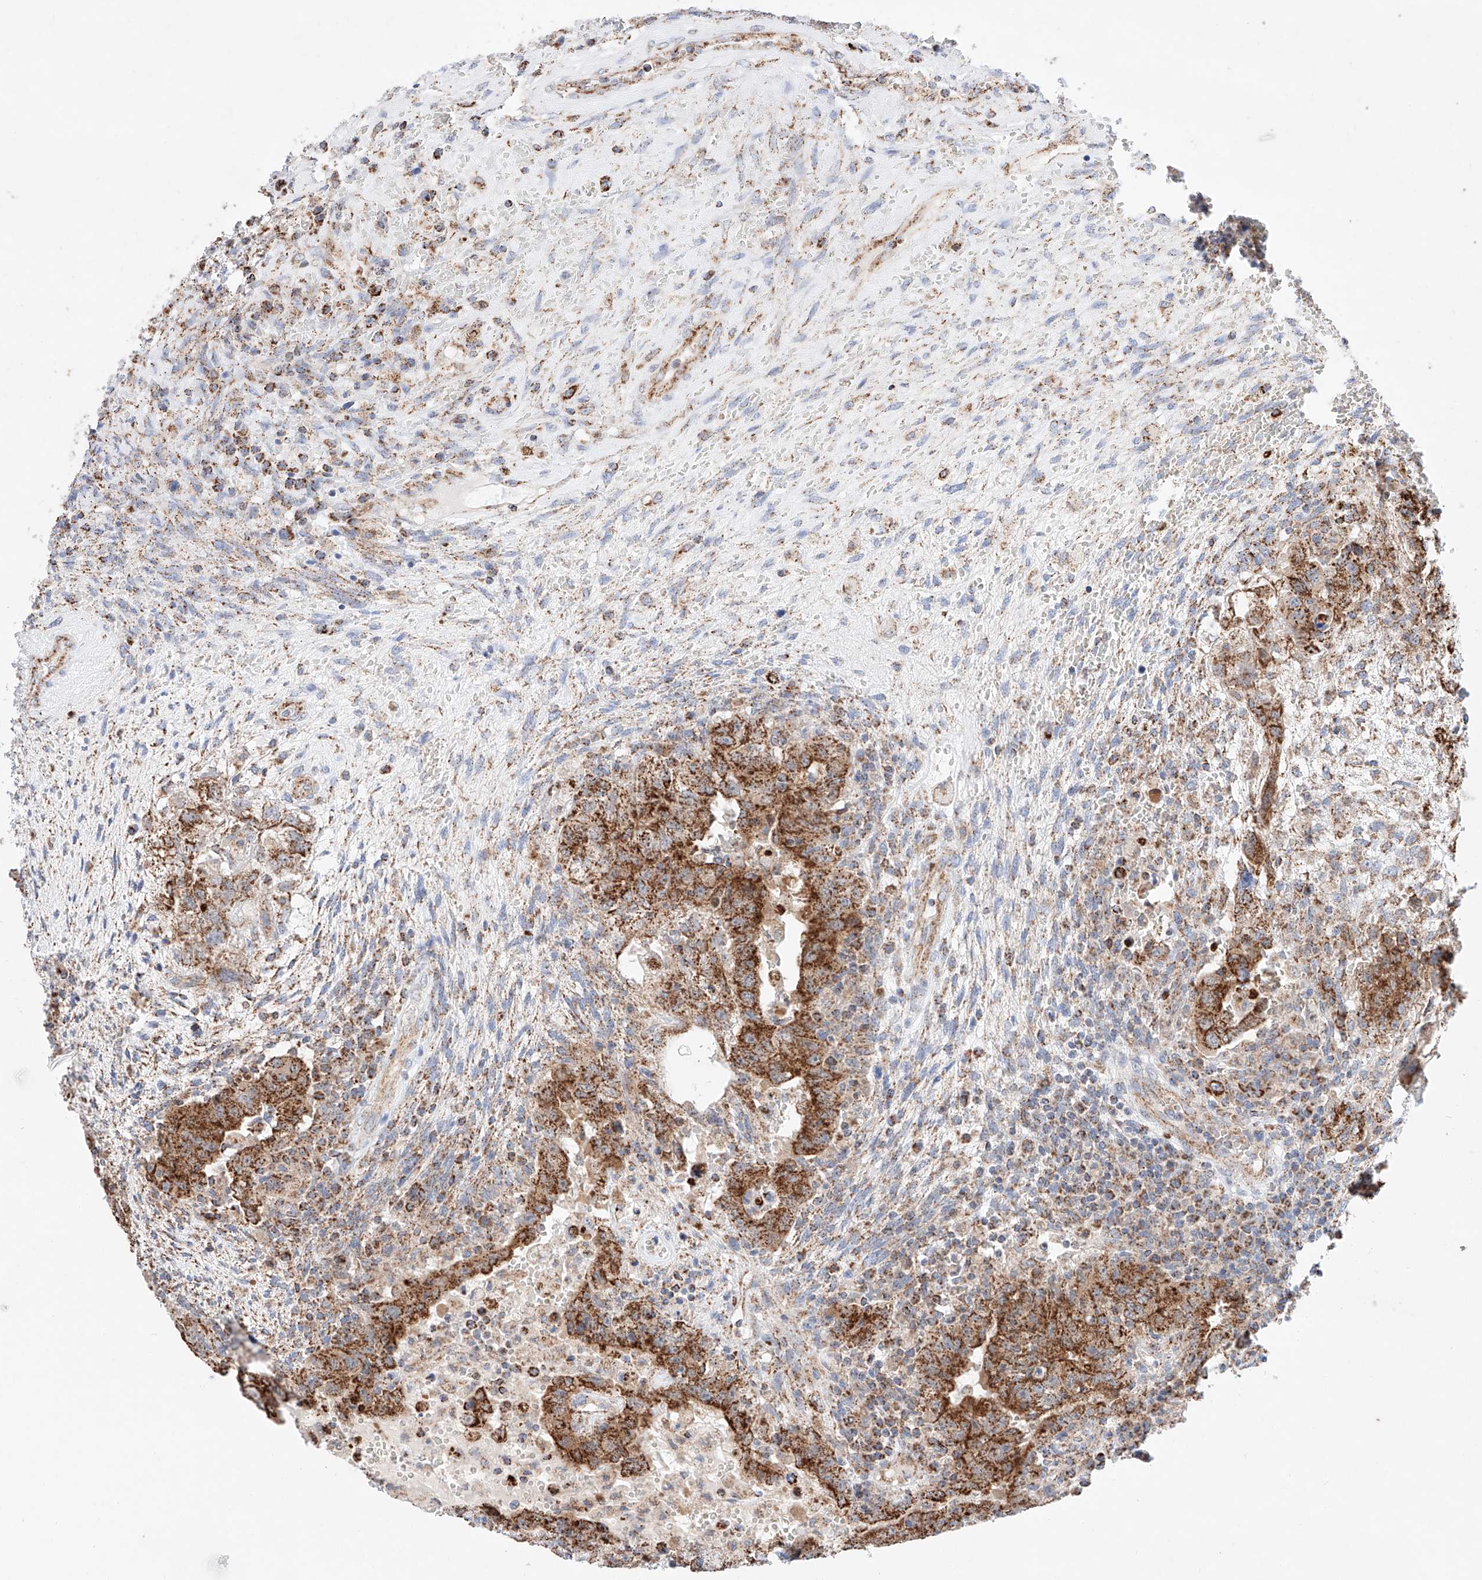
{"staining": {"intensity": "strong", "quantity": ">75%", "location": "cytoplasmic/membranous"}, "tissue": "testis cancer", "cell_type": "Tumor cells", "image_type": "cancer", "snomed": [{"axis": "morphology", "description": "Carcinoma, Embryonal, NOS"}, {"axis": "topography", "description": "Testis"}], "caption": "Brown immunohistochemical staining in human testis cancer (embryonal carcinoma) exhibits strong cytoplasmic/membranous expression in approximately >75% of tumor cells.", "gene": "KTI12", "patient": {"sex": "male", "age": 26}}